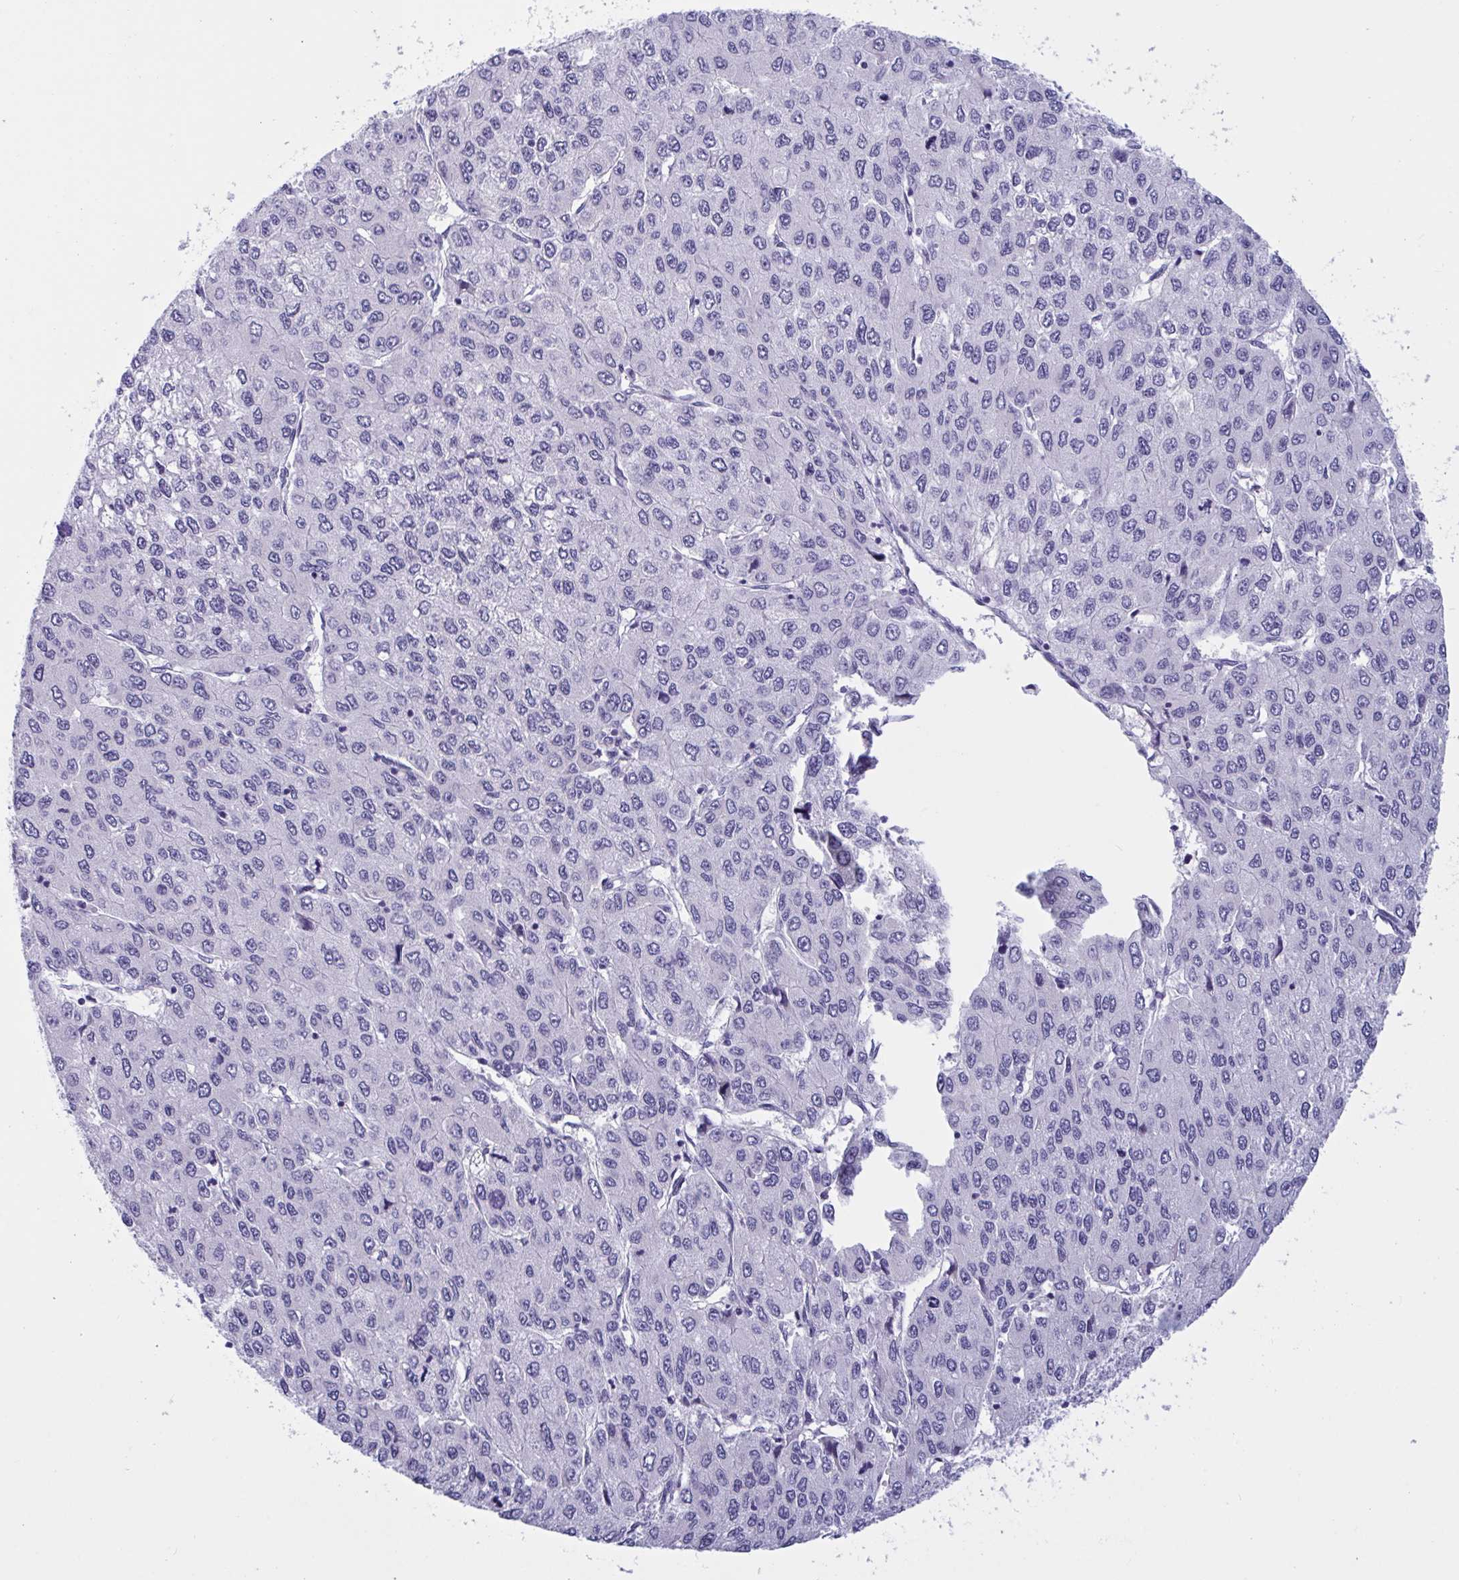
{"staining": {"intensity": "negative", "quantity": "none", "location": "none"}, "tissue": "liver cancer", "cell_type": "Tumor cells", "image_type": "cancer", "snomed": [{"axis": "morphology", "description": "Carcinoma, Hepatocellular, NOS"}, {"axis": "topography", "description": "Liver"}], "caption": "Immunohistochemical staining of liver hepatocellular carcinoma demonstrates no significant positivity in tumor cells. (Stains: DAB (3,3'-diaminobenzidine) immunohistochemistry (IHC) with hematoxylin counter stain, Microscopy: brightfield microscopy at high magnification).", "gene": "OXLD1", "patient": {"sex": "female", "age": 66}}